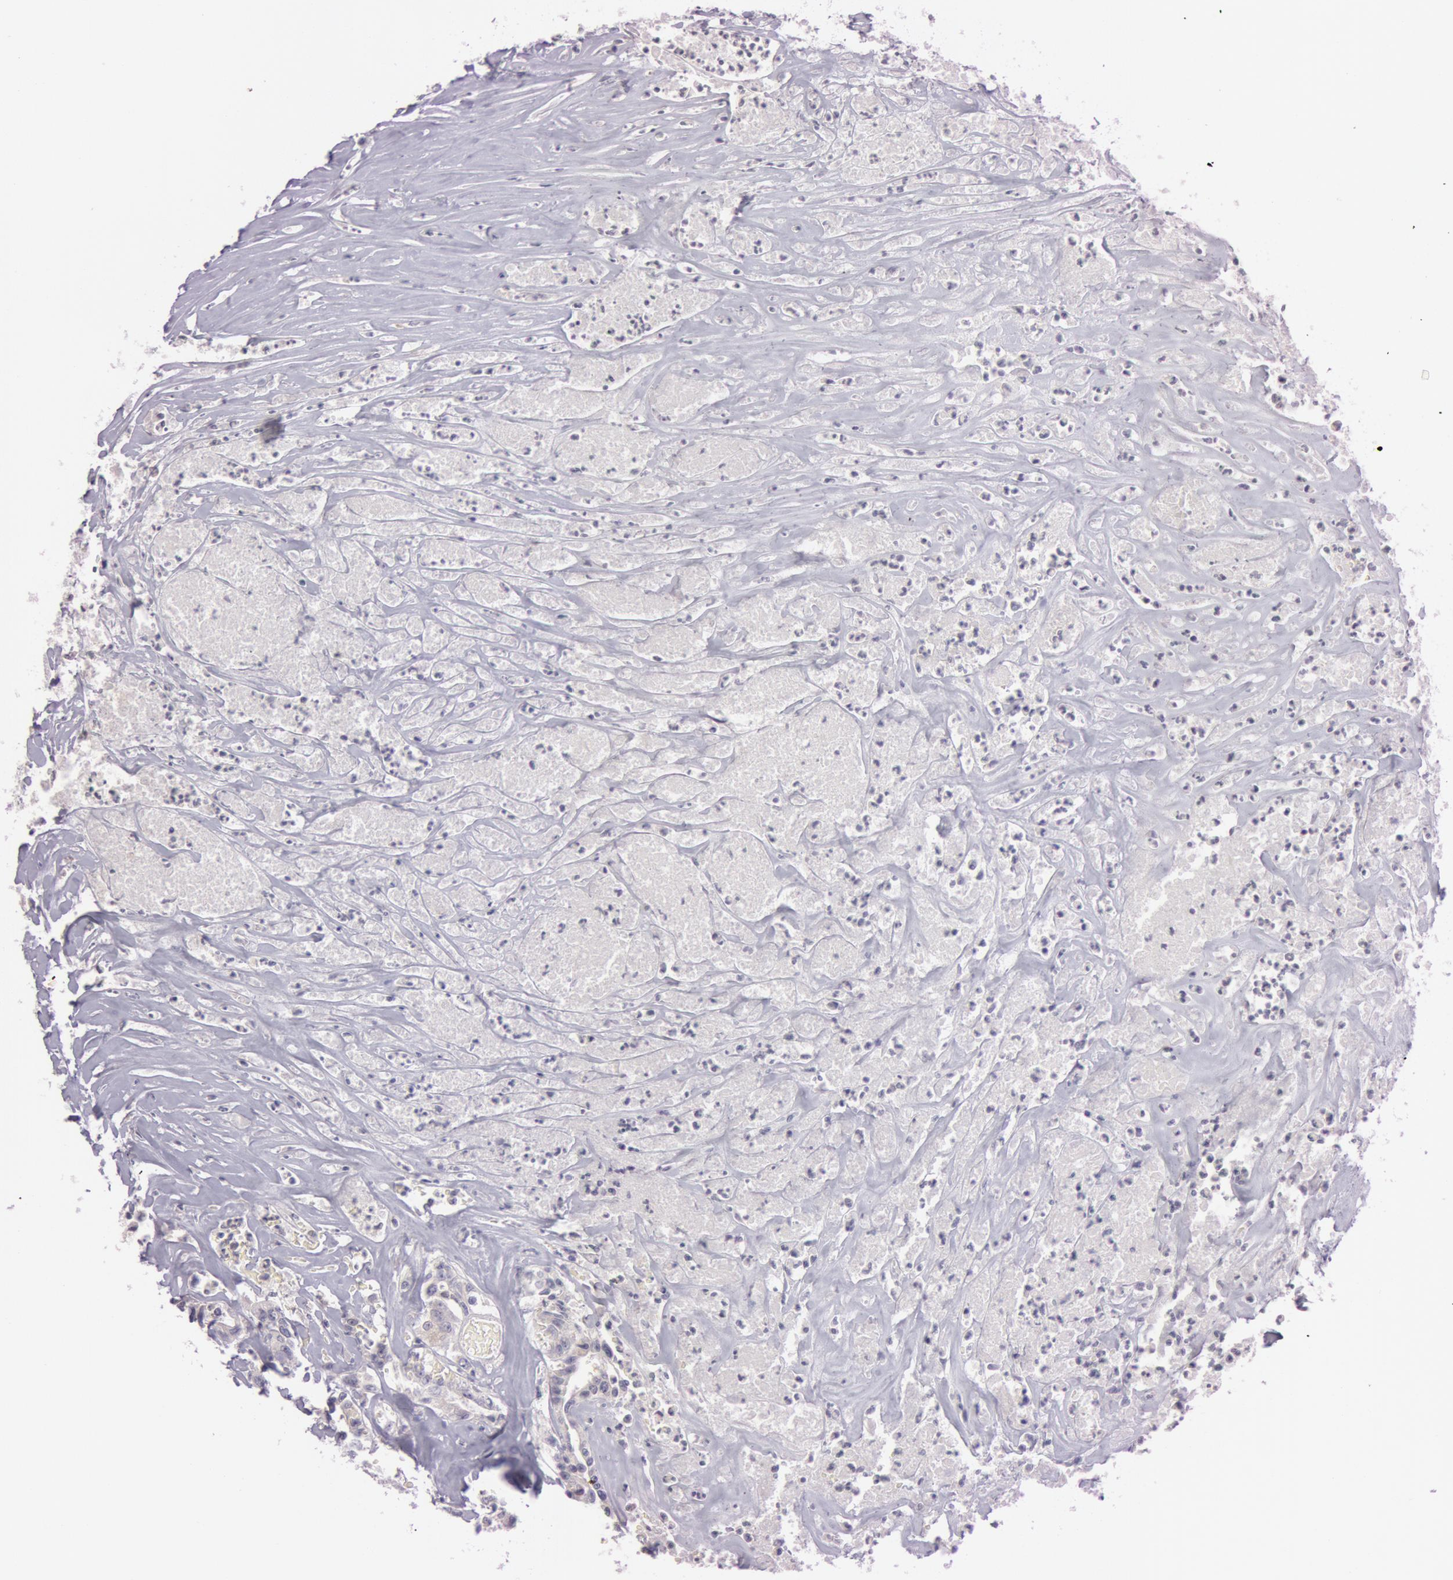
{"staining": {"intensity": "weak", "quantity": "<25%", "location": "cytoplasmic/membranous"}, "tissue": "colorectal cancer", "cell_type": "Tumor cells", "image_type": "cancer", "snomed": [{"axis": "morphology", "description": "Adenocarcinoma, NOS"}, {"axis": "topography", "description": "Colon"}], "caption": "Immunohistochemistry (IHC) micrograph of human colorectal cancer stained for a protein (brown), which reveals no expression in tumor cells.", "gene": "RALGAPA1", "patient": {"sex": "female", "age": 70}}